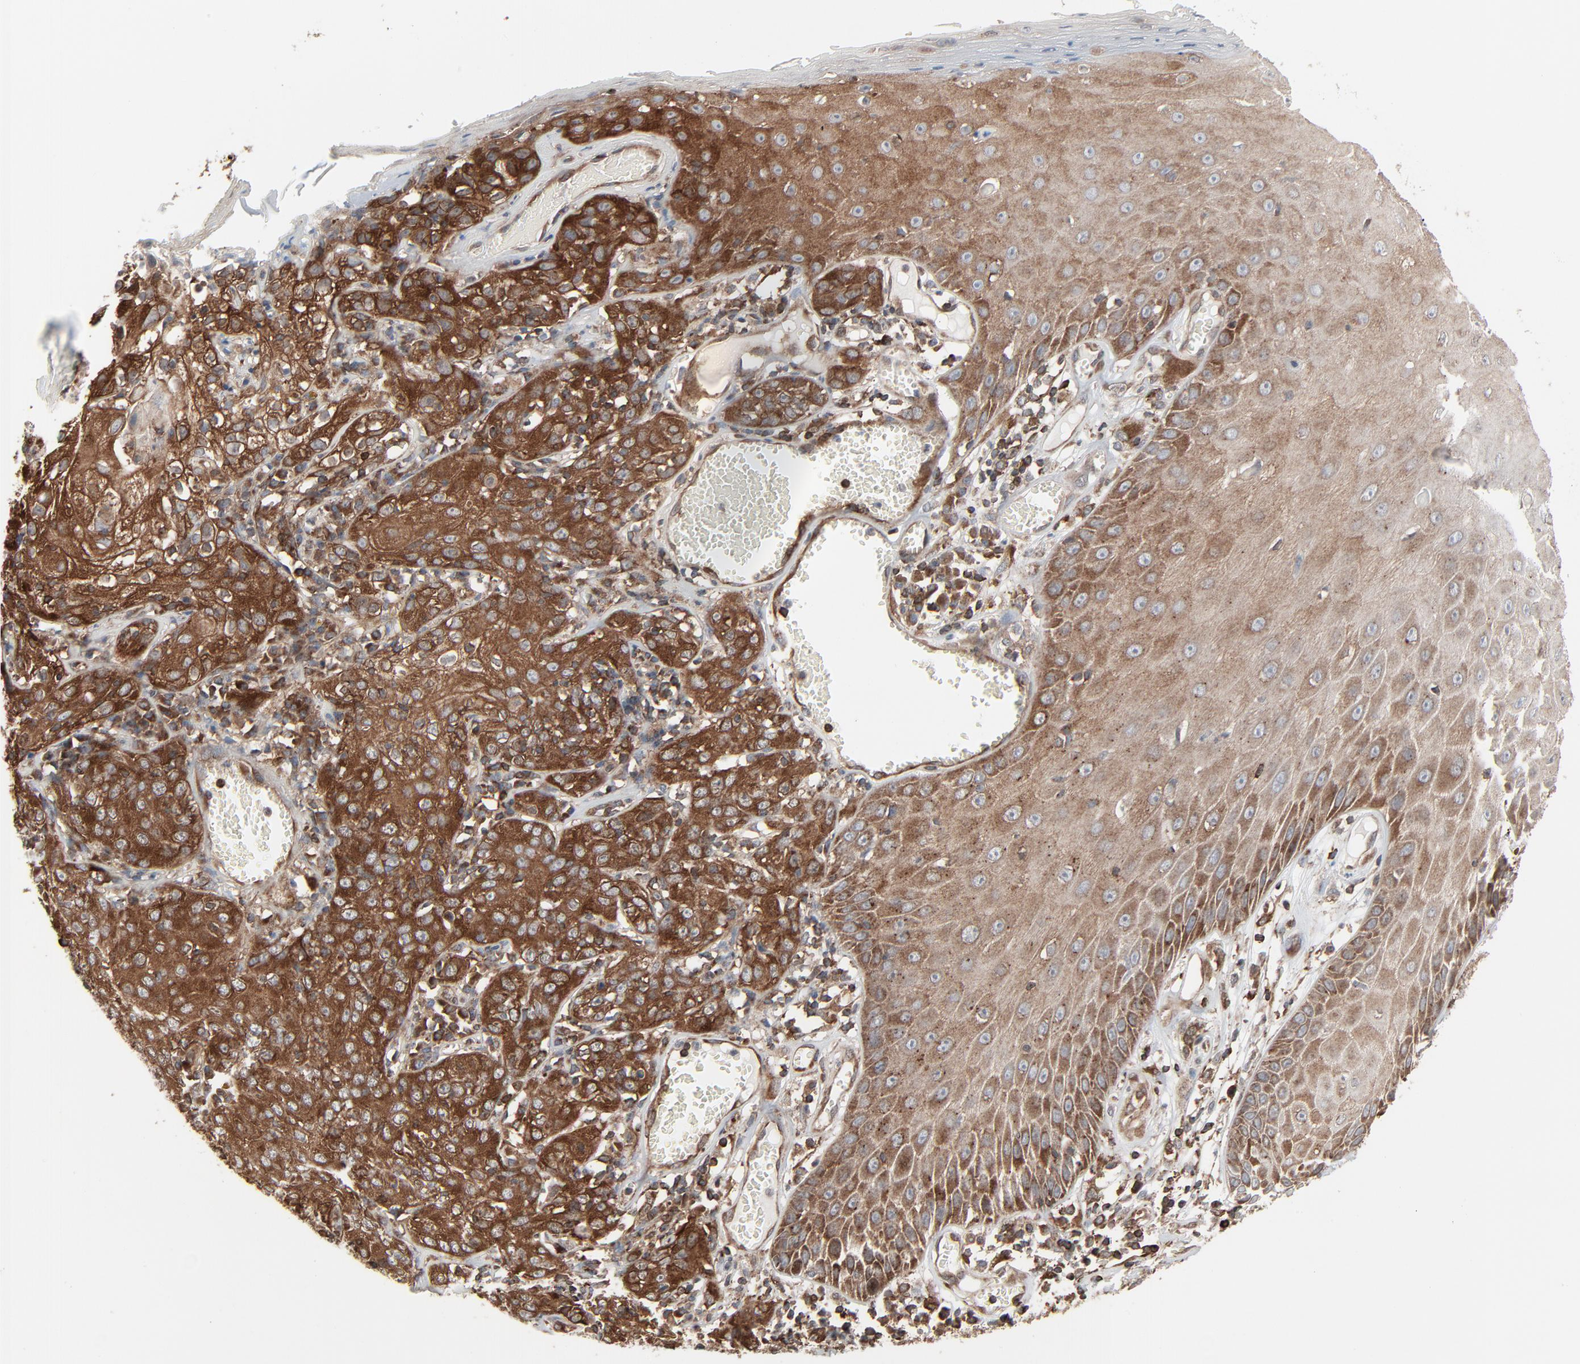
{"staining": {"intensity": "strong", "quantity": ">75%", "location": "cytoplasmic/membranous"}, "tissue": "skin cancer", "cell_type": "Tumor cells", "image_type": "cancer", "snomed": [{"axis": "morphology", "description": "Squamous cell carcinoma, NOS"}, {"axis": "topography", "description": "Skin"}], "caption": "Immunohistochemistry (IHC) (DAB (3,3'-diaminobenzidine)) staining of squamous cell carcinoma (skin) displays strong cytoplasmic/membranous protein staining in approximately >75% of tumor cells.", "gene": "OPTN", "patient": {"sex": "male", "age": 65}}